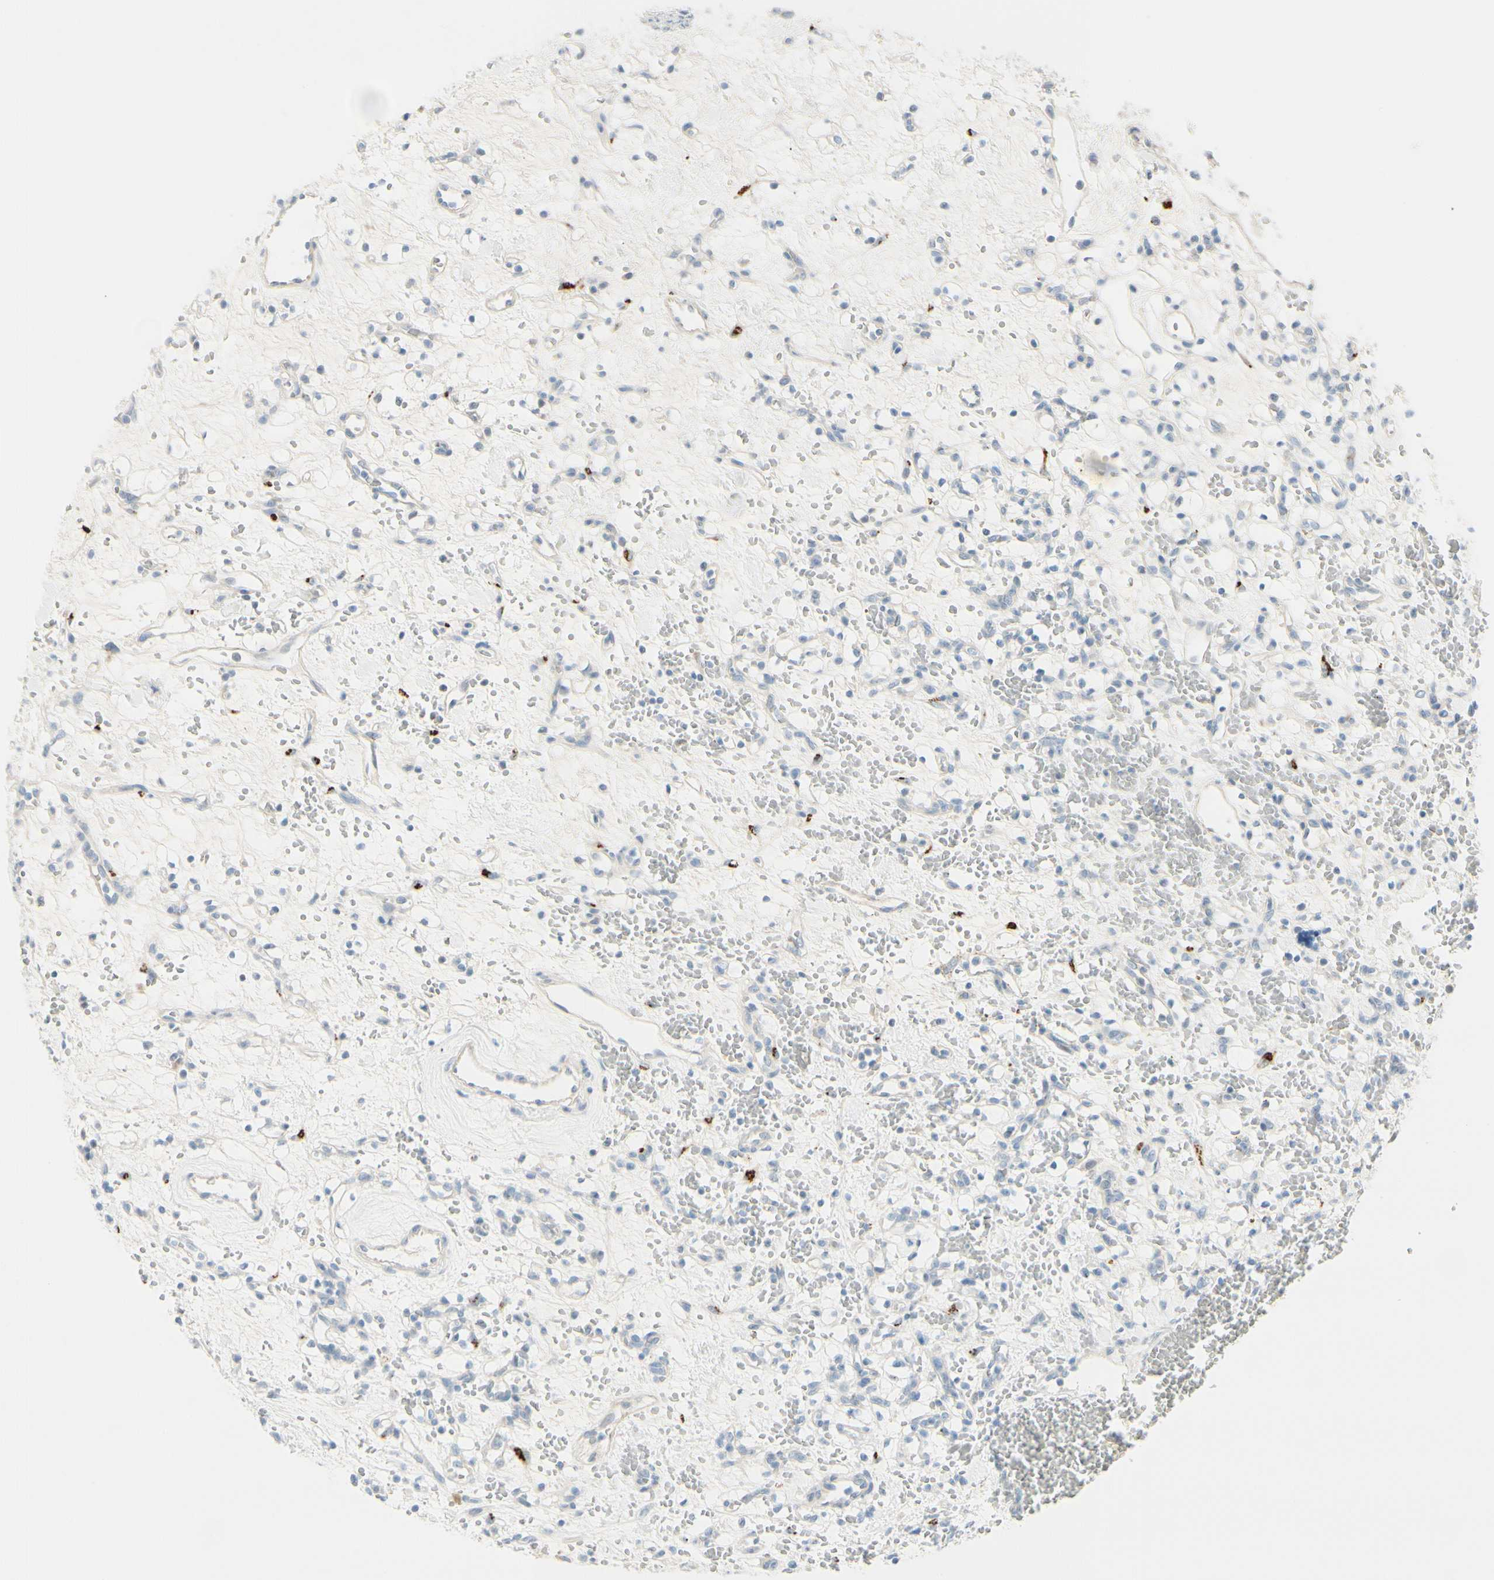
{"staining": {"intensity": "negative", "quantity": "none", "location": "none"}, "tissue": "renal cancer", "cell_type": "Tumor cells", "image_type": "cancer", "snomed": [{"axis": "morphology", "description": "Adenocarcinoma, NOS"}, {"axis": "topography", "description": "Kidney"}], "caption": "DAB (3,3'-diaminobenzidine) immunohistochemical staining of human renal cancer shows no significant staining in tumor cells.", "gene": "GALNT5", "patient": {"sex": "female", "age": 60}}